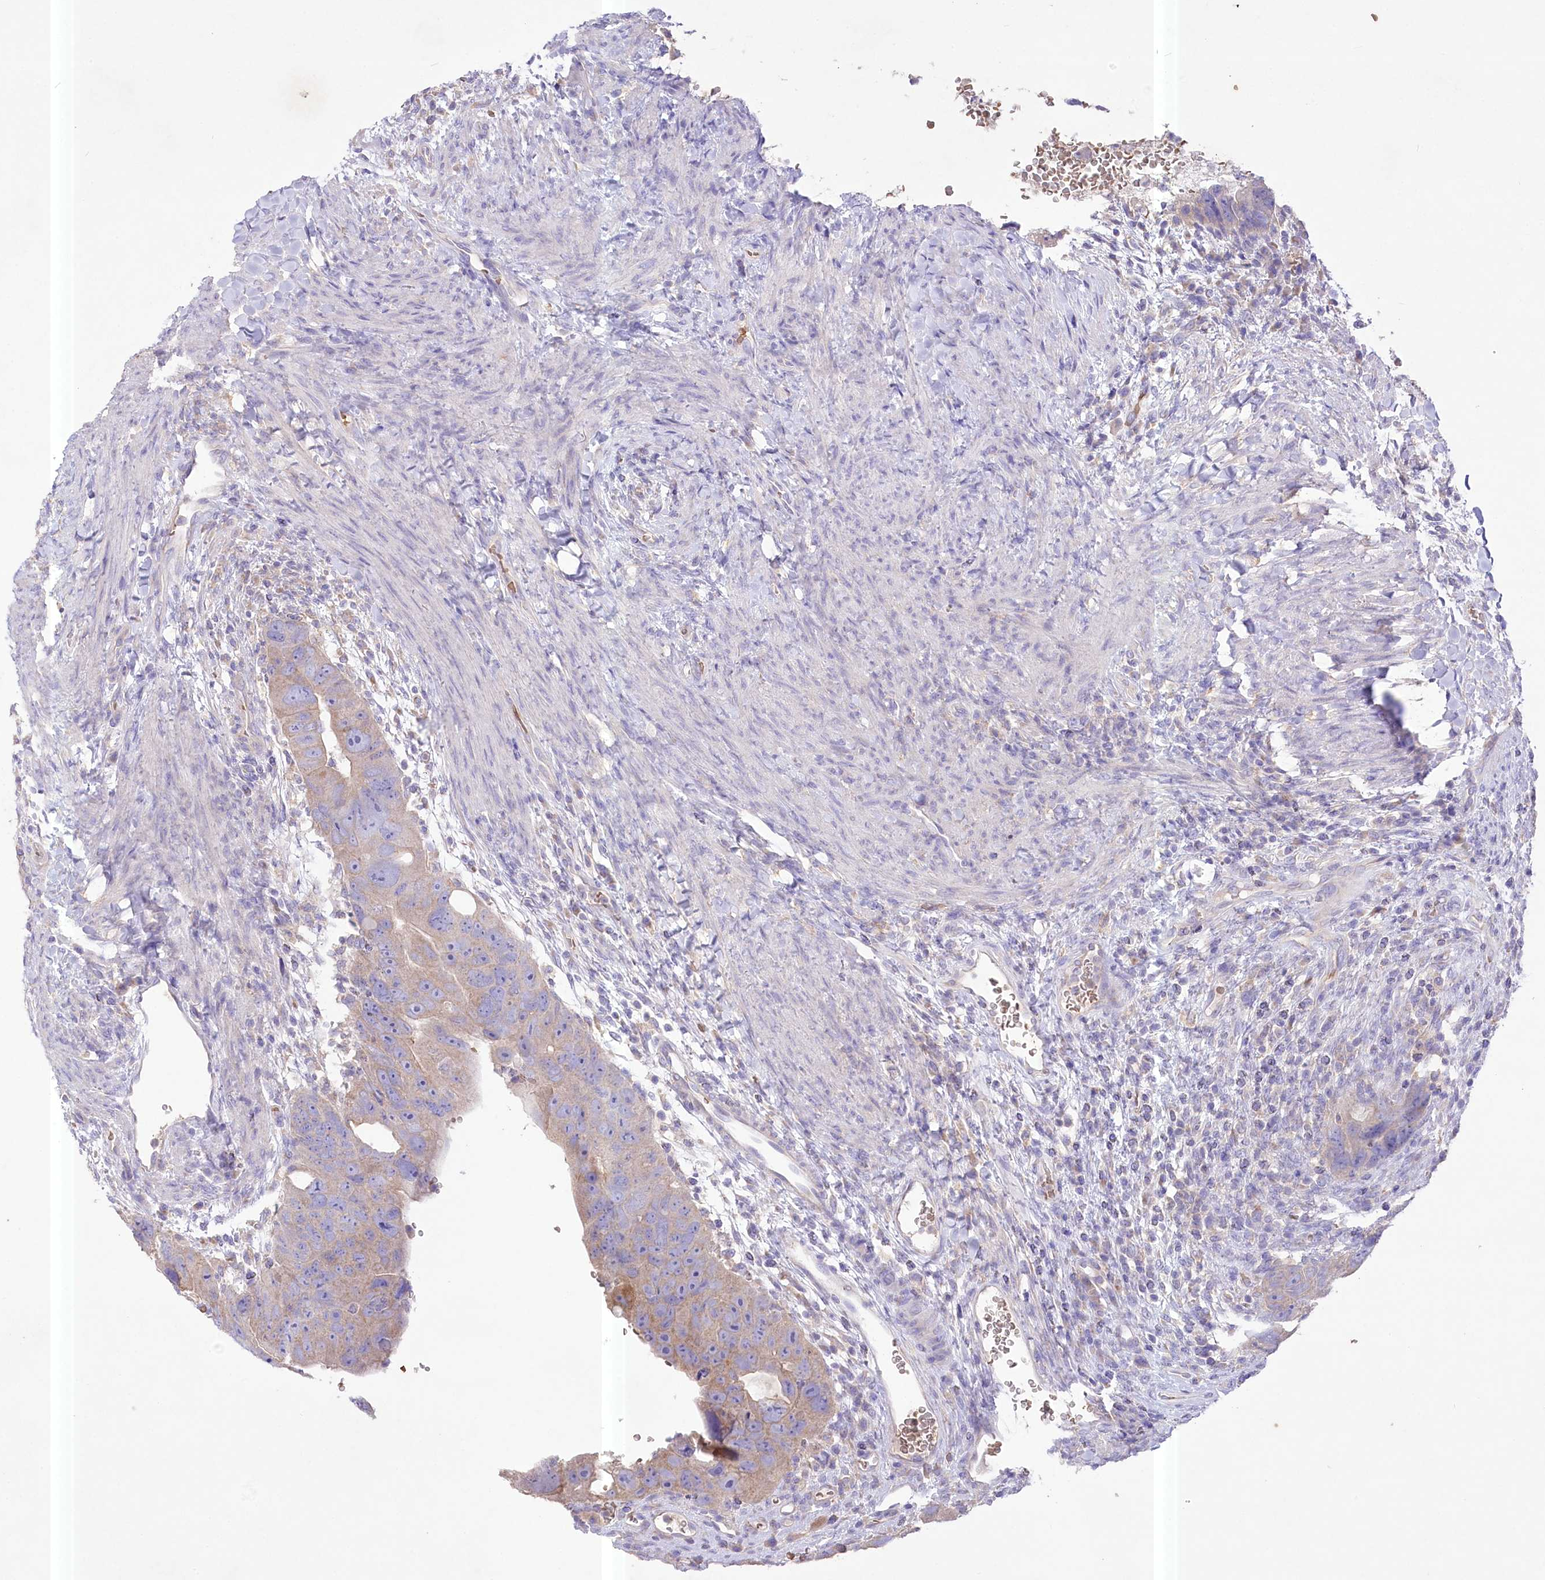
{"staining": {"intensity": "weak", "quantity": "25%-75%", "location": "cytoplasmic/membranous"}, "tissue": "colorectal cancer", "cell_type": "Tumor cells", "image_type": "cancer", "snomed": [{"axis": "morphology", "description": "Adenocarcinoma, NOS"}, {"axis": "topography", "description": "Rectum"}], "caption": "Colorectal cancer stained with immunohistochemistry (IHC) demonstrates weak cytoplasmic/membranous positivity in approximately 25%-75% of tumor cells. (DAB IHC, brown staining for protein, blue staining for nuclei).", "gene": "PRSS53", "patient": {"sex": "male", "age": 59}}